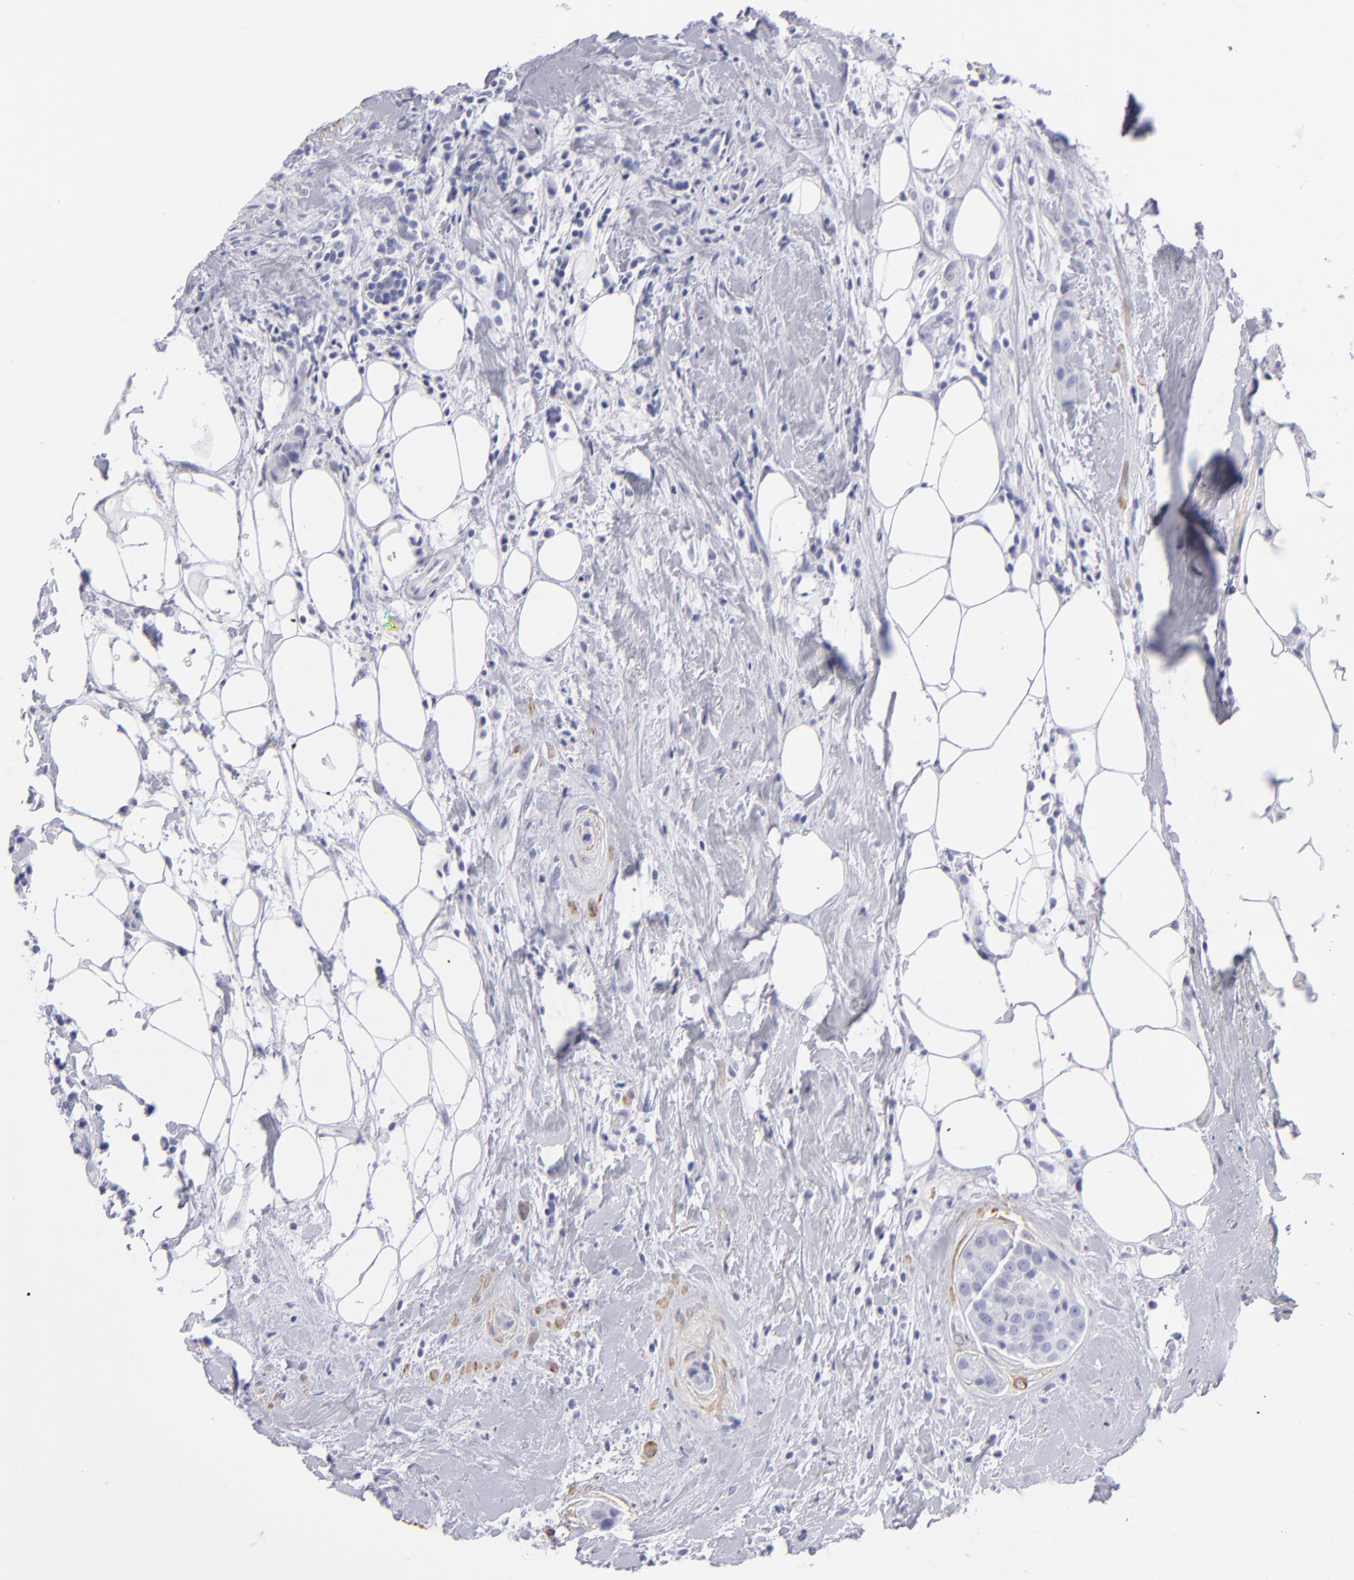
{"staining": {"intensity": "negative", "quantity": "none", "location": "none"}, "tissue": "breast cancer", "cell_type": "Tumor cells", "image_type": "cancer", "snomed": [{"axis": "morphology", "description": "Duct carcinoma"}, {"axis": "topography", "description": "Breast"}], "caption": "Immunohistochemistry photomicrograph of intraductal carcinoma (breast) stained for a protein (brown), which shows no expression in tumor cells. The staining was performed using DAB to visualize the protein expression in brown, while the nuclei were stained in blue with hematoxylin (Magnification: 20x).", "gene": "MYH11", "patient": {"sex": "female", "age": 45}}